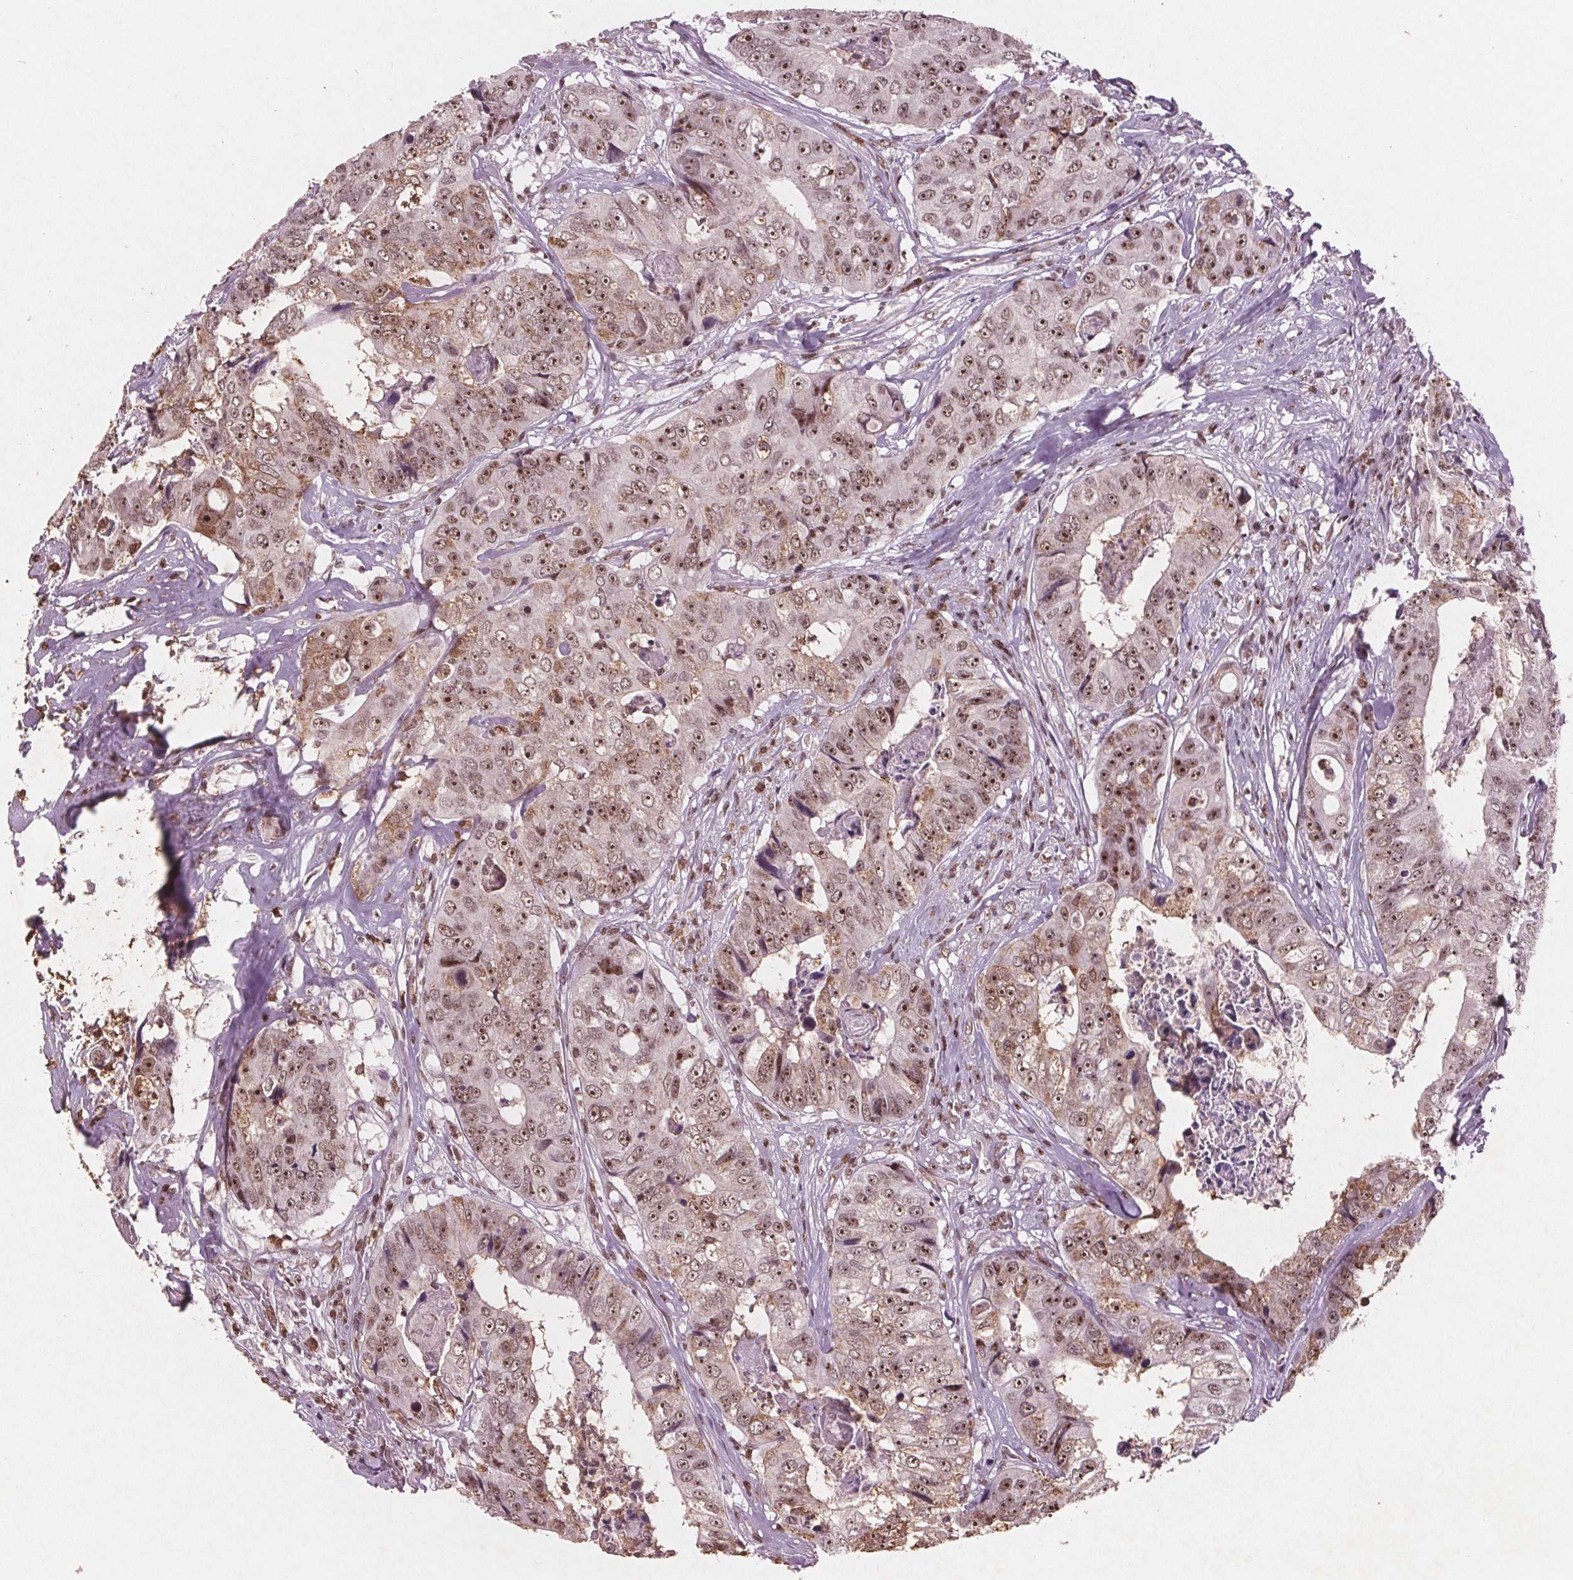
{"staining": {"intensity": "weak", "quantity": ">75%", "location": "nuclear"}, "tissue": "colorectal cancer", "cell_type": "Tumor cells", "image_type": "cancer", "snomed": [{"axis": "morphology", "description": "Adenocarcinoma, NOS"}, {"axis": "topography", "description": "Rectum"}], "caption": "Tumor cells show weak nuclear expression in approximately >75% of cells in colorectal adenocarcinoma.", "gene": "RPS6KA2", "patient": {"sex": "female", "age": 62}}